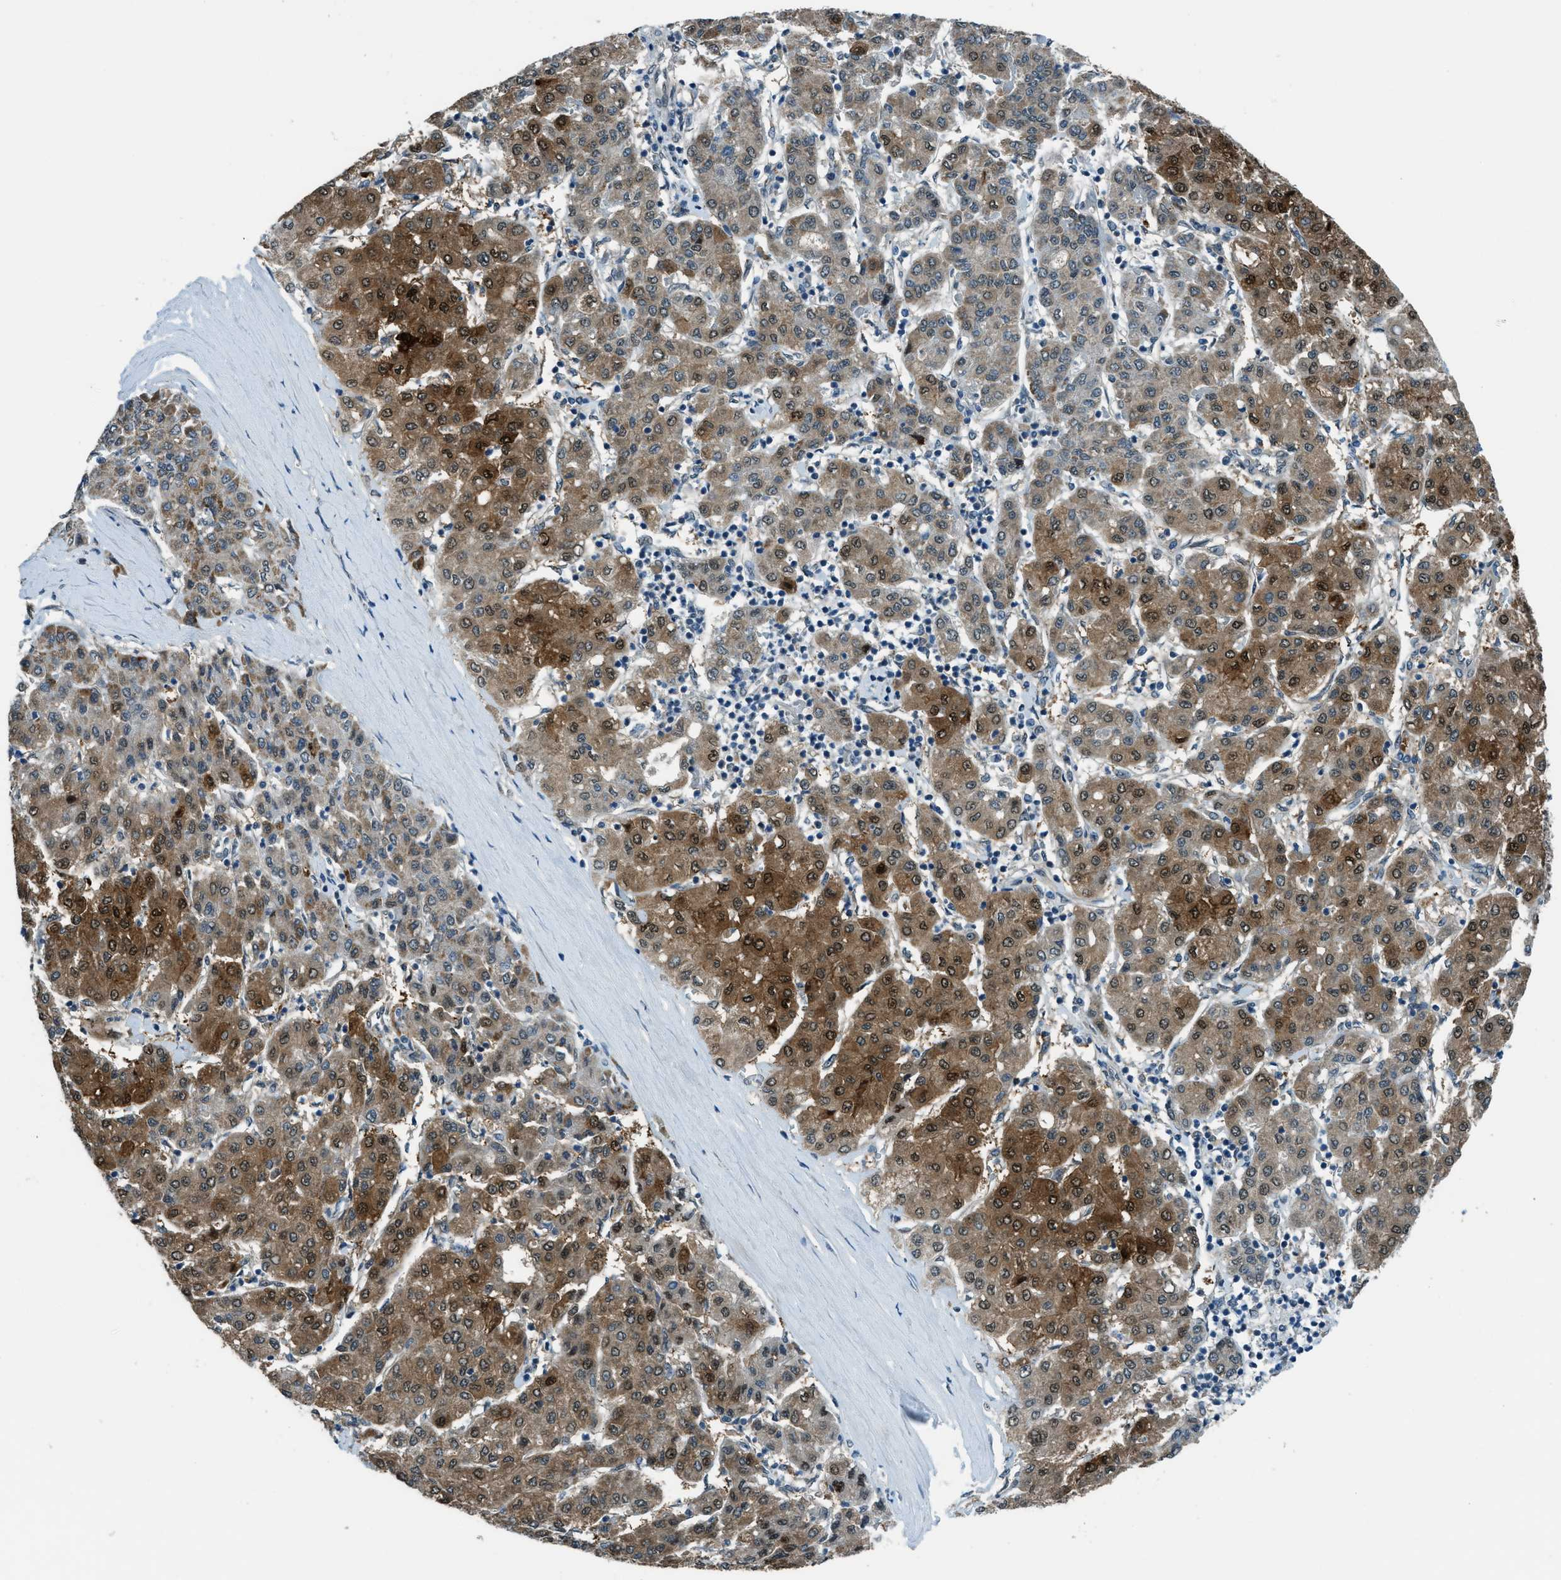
{"staining": {"intensity": "moderate", "quantity": ">75%", "location": "cytoplasmic/membranous,nuclear"}, "tissue": "liver cancer", "cell_type": "Tumor cells", "image_type": "cancer", "snomed": [{"axis": "morphology", "description": "Carcinoma, Hepatocellular, NOS"}, {"axis": "topography", "description": "Liver"}], "caption": "Immunohistochemical staining of liver cancer (hepatocellular carcinoma) displays moderate cytoplasmic/membranous and nuclear protein expression in about >75% of tumor cells.", "gene": "NPEPL1", "patient": {"sex": "male", "age": 65}}